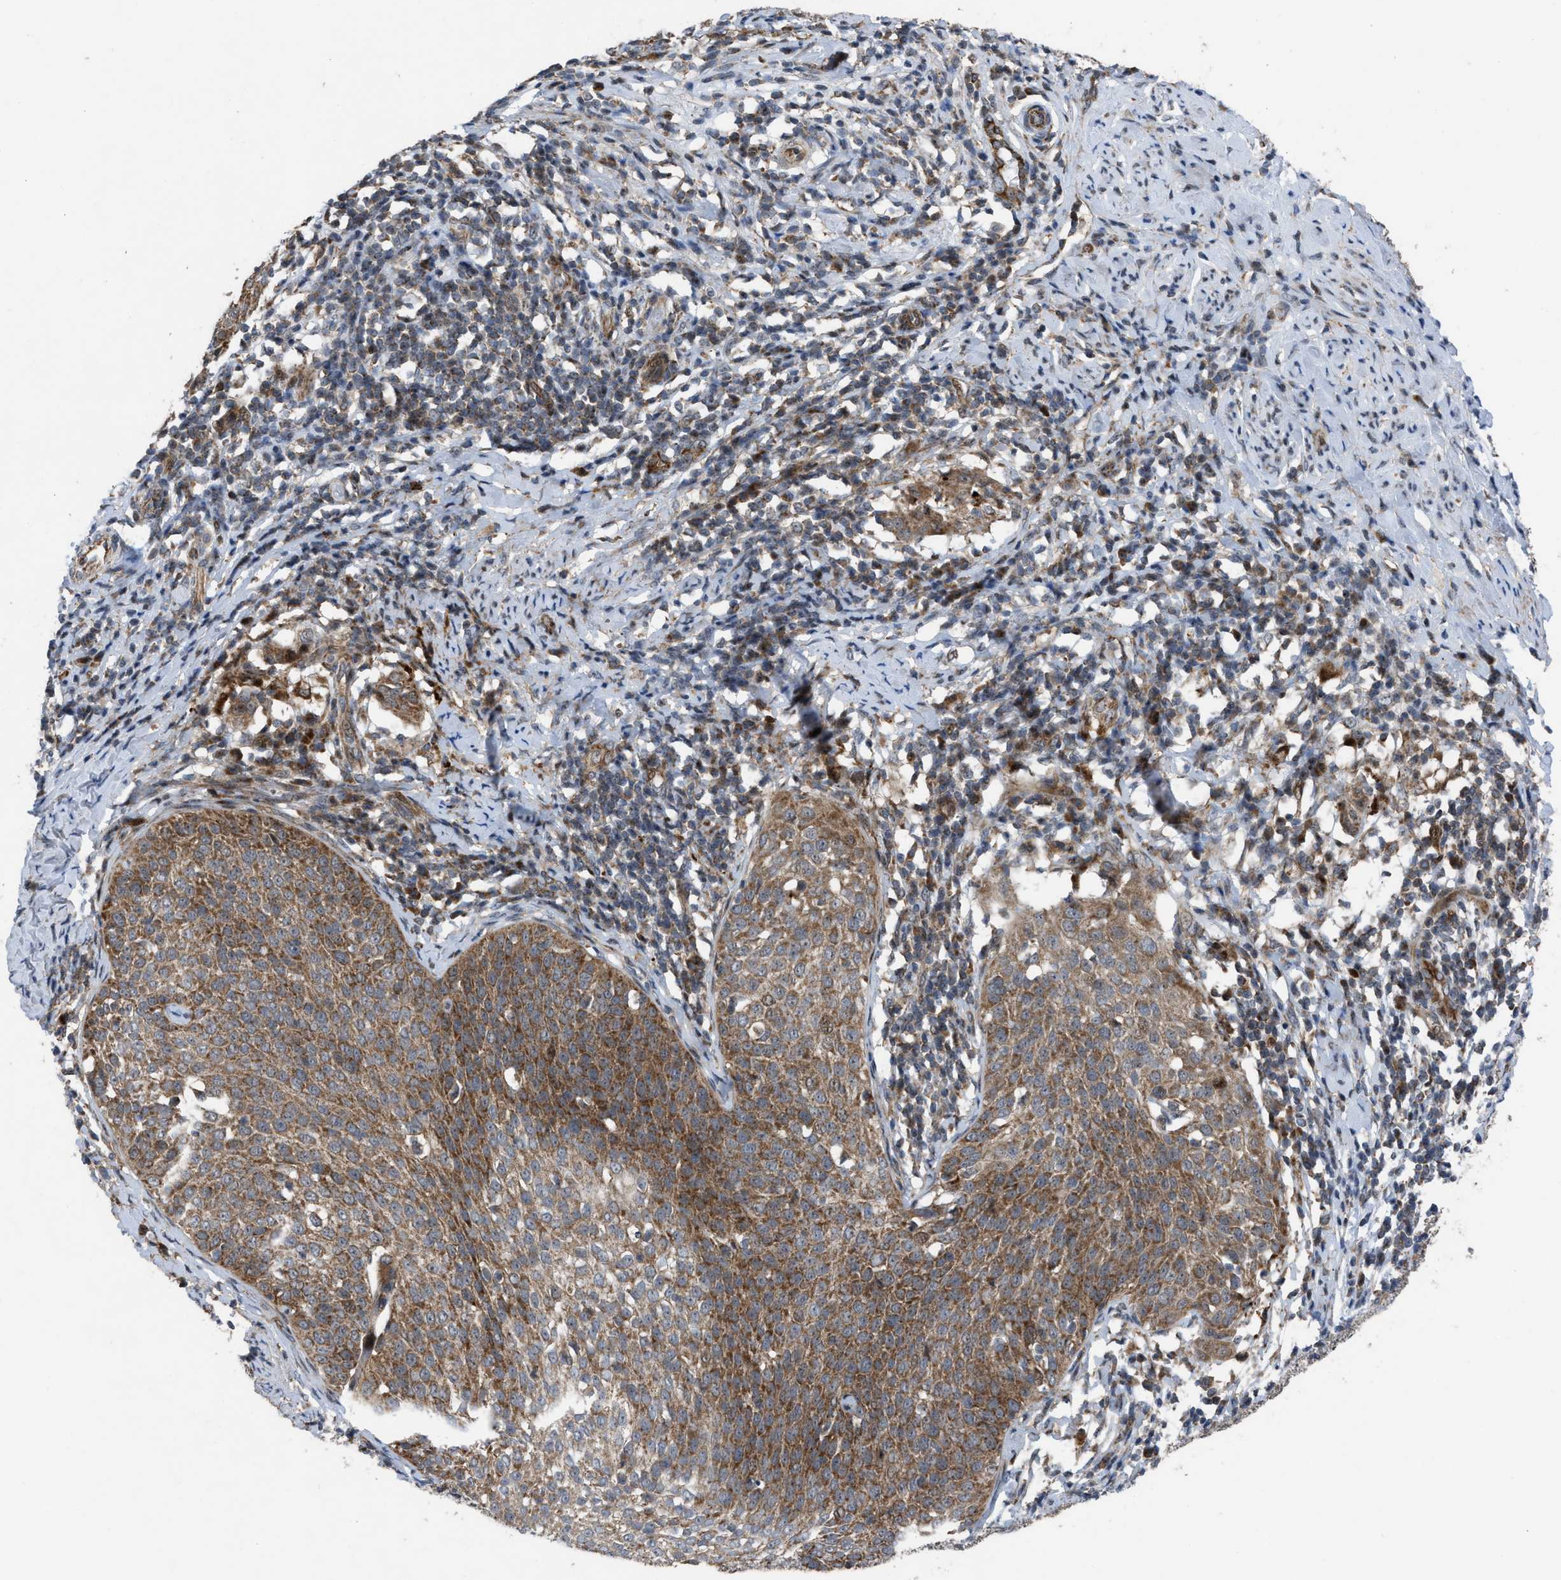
{"staining": {"intensity": "moderate", "quantity": ">75%", "location": "cytoplasmic/membranous"}, "tissue": "cervical cancer", "cell_type": "Tumor cells", "image_type": "cancer", "snomed": [{"axis": "morphology", "description": "Squamous cell carcinoma, NOS"}, {"axis": "topography", "description": "Cervix"}], "caption": "This is a histology image of IHC staining of cervical squamous cell carcinoma, which shows moderate staining in the cytoplasmic/membranous of tumor cells.", "gene": "AP3M2", "patient": {"sex": "female", "age": 51}}